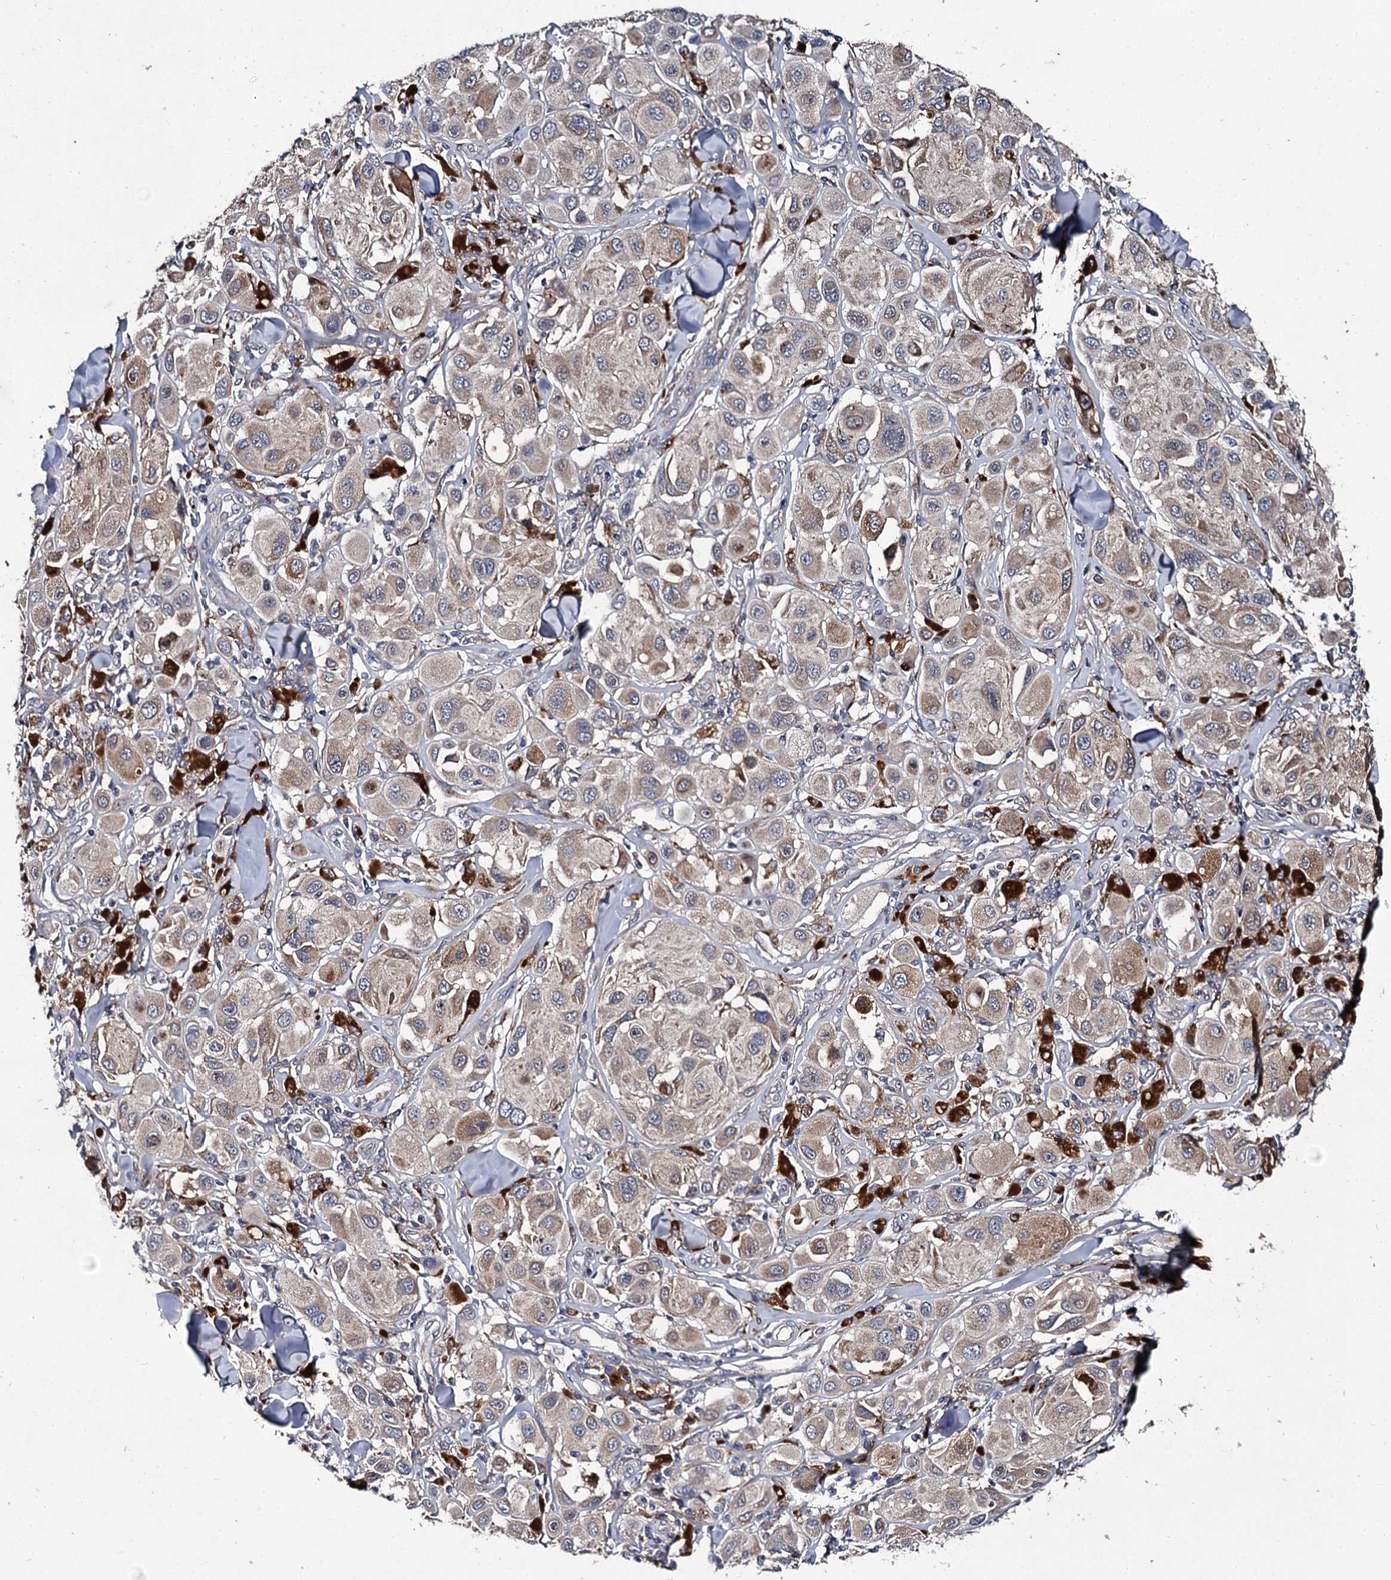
{"staining": {"intensity": "weak", "quantity": ">75%", "location": "cytoplasmic/membranous"}, "tissue": "melanoma", "cell_type": "Tumor cells", "image_type": "cancer", "snomed": [{"axis": "morphology", "description": "Malignant melanoma, Metastatic site"}, {"axis": "topography", "description": "Skin"}], "caption": "A low amount of weak cytoplasmic/membranous expression is seen in approximately >75% of tumor cells in malignant melanoma (metastatic site) tissue. The protein is shown in brown color, while the nuclei are stained blue.", "gene": "LRRC28", "patient": {"sex": "male", "age": 41}}